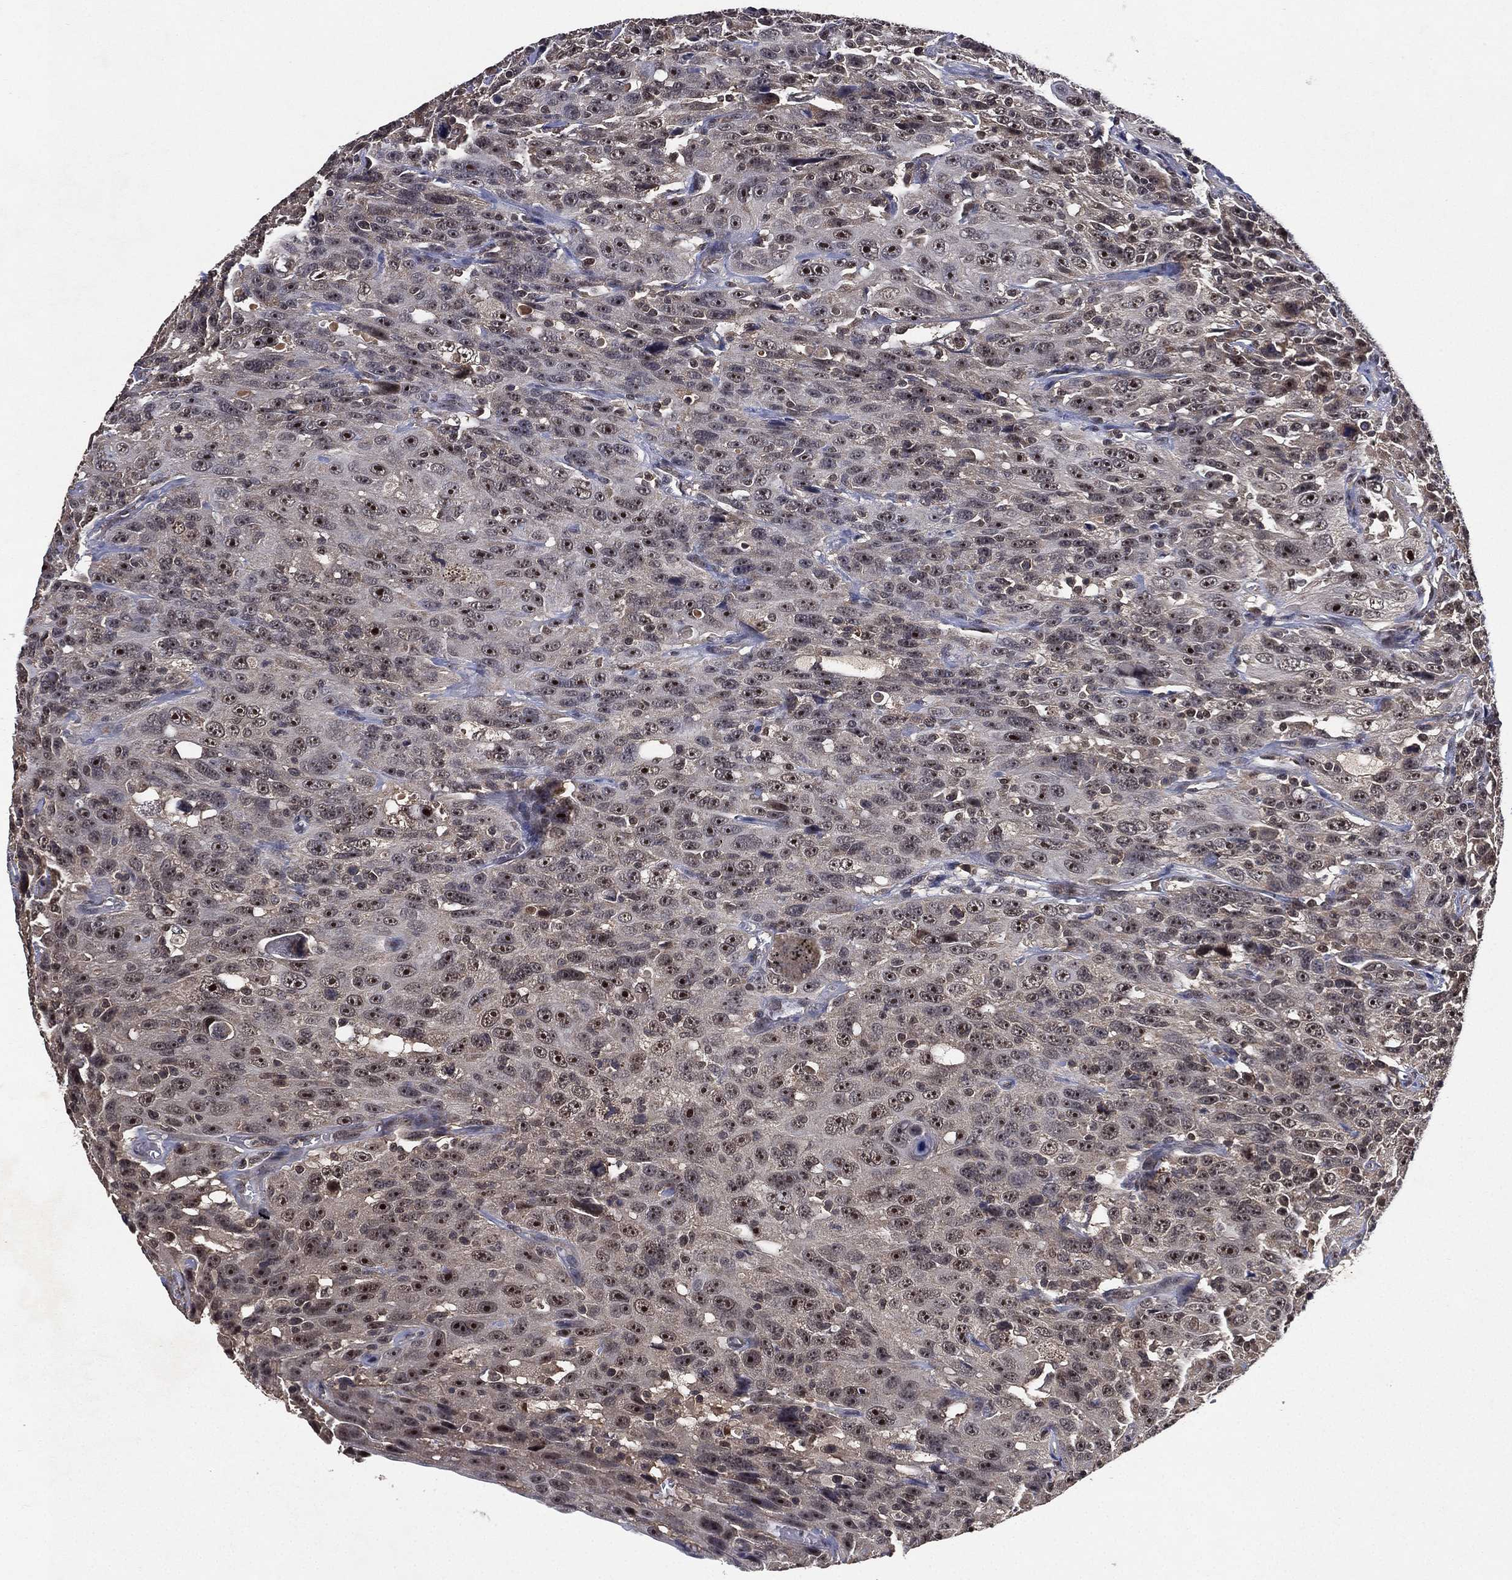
{"staining": {"intensity": "negative", "quantity": "none", "location": "none"}, "tissue": "urothelial cancer", "cell_type": "Tumor cells", "image_type": "cancer", "snomed": [{"axis": "morphology", "description": "Urothelial carcinoma, NOS"}, {"axis": "morphology", "description": "Urothelial carcinoma, High grade"}, {"axis": "topography", "description": "Urinary bladder"}], "caption": "This micrograph is of urothelial cancer stained with immunohistochemistry (IHC) to label a protein in brown with the nuclei are counter-stained blue. There is no positivity in tumor cells. (DAB (3,3'-diaminobenzidine) immunohistochemistry with hematoxylin counter stain).", "gene": "NELFCD", "patient": {"sex": "female", "age": 73}}